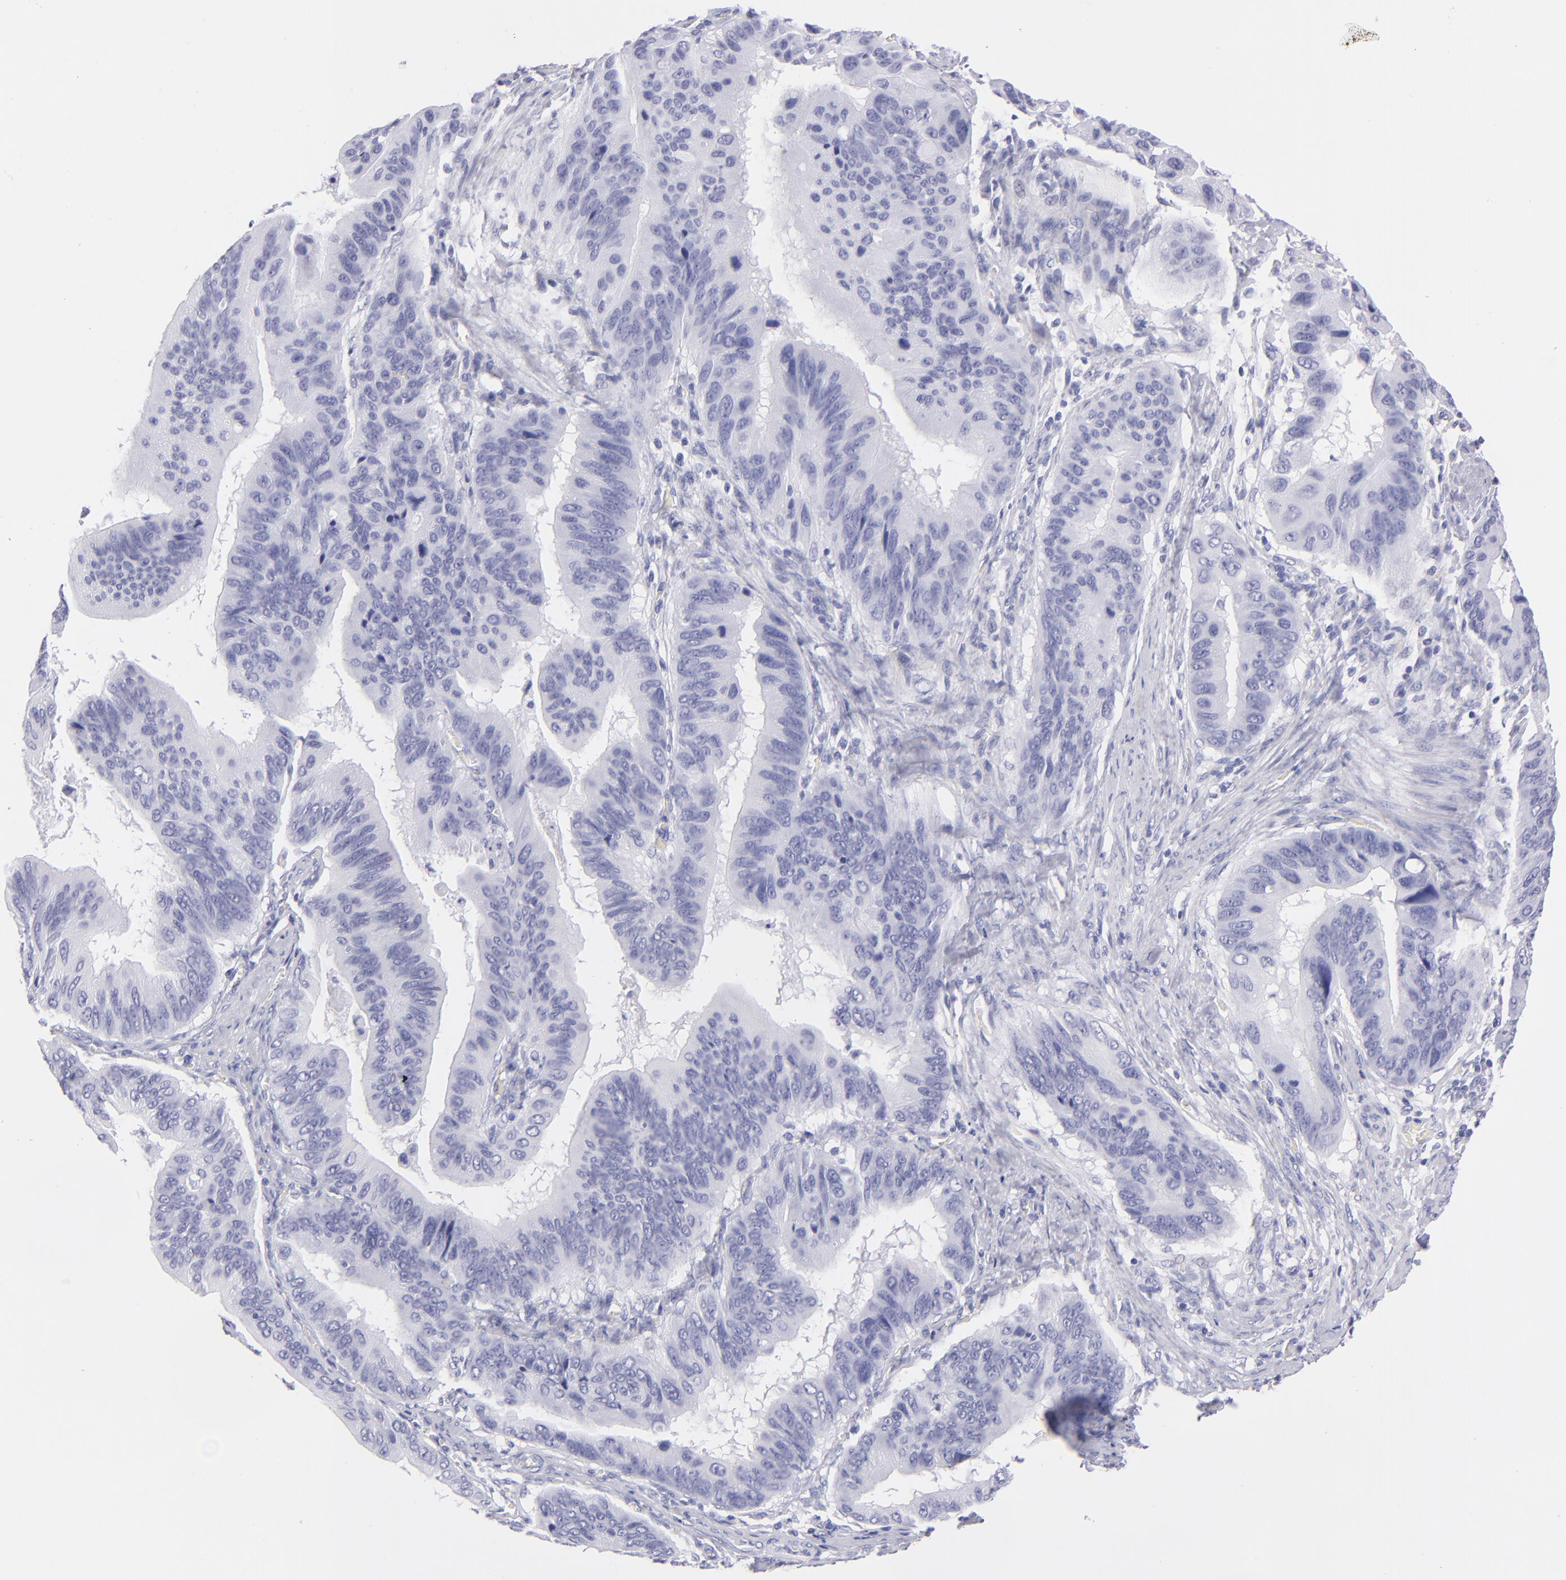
{"staining": {"intensity": "negative", "quantity": "none", "location": "none"}, "tissue": "stomach cancer", "cell_type": "Tumor cells", "image_type": "cancer", "snomed": [{"axis": "morphology", "description": "Adenocarcinoma, NOS"}, {"axis": "topography", "description": "Stomach, upper"}], "caption": "Tumor cells show no significant protein expression in stomach cancer (adenocarcinoma).", "gene": "PRPH", "patient": {"sex": "male", "age": 80}}